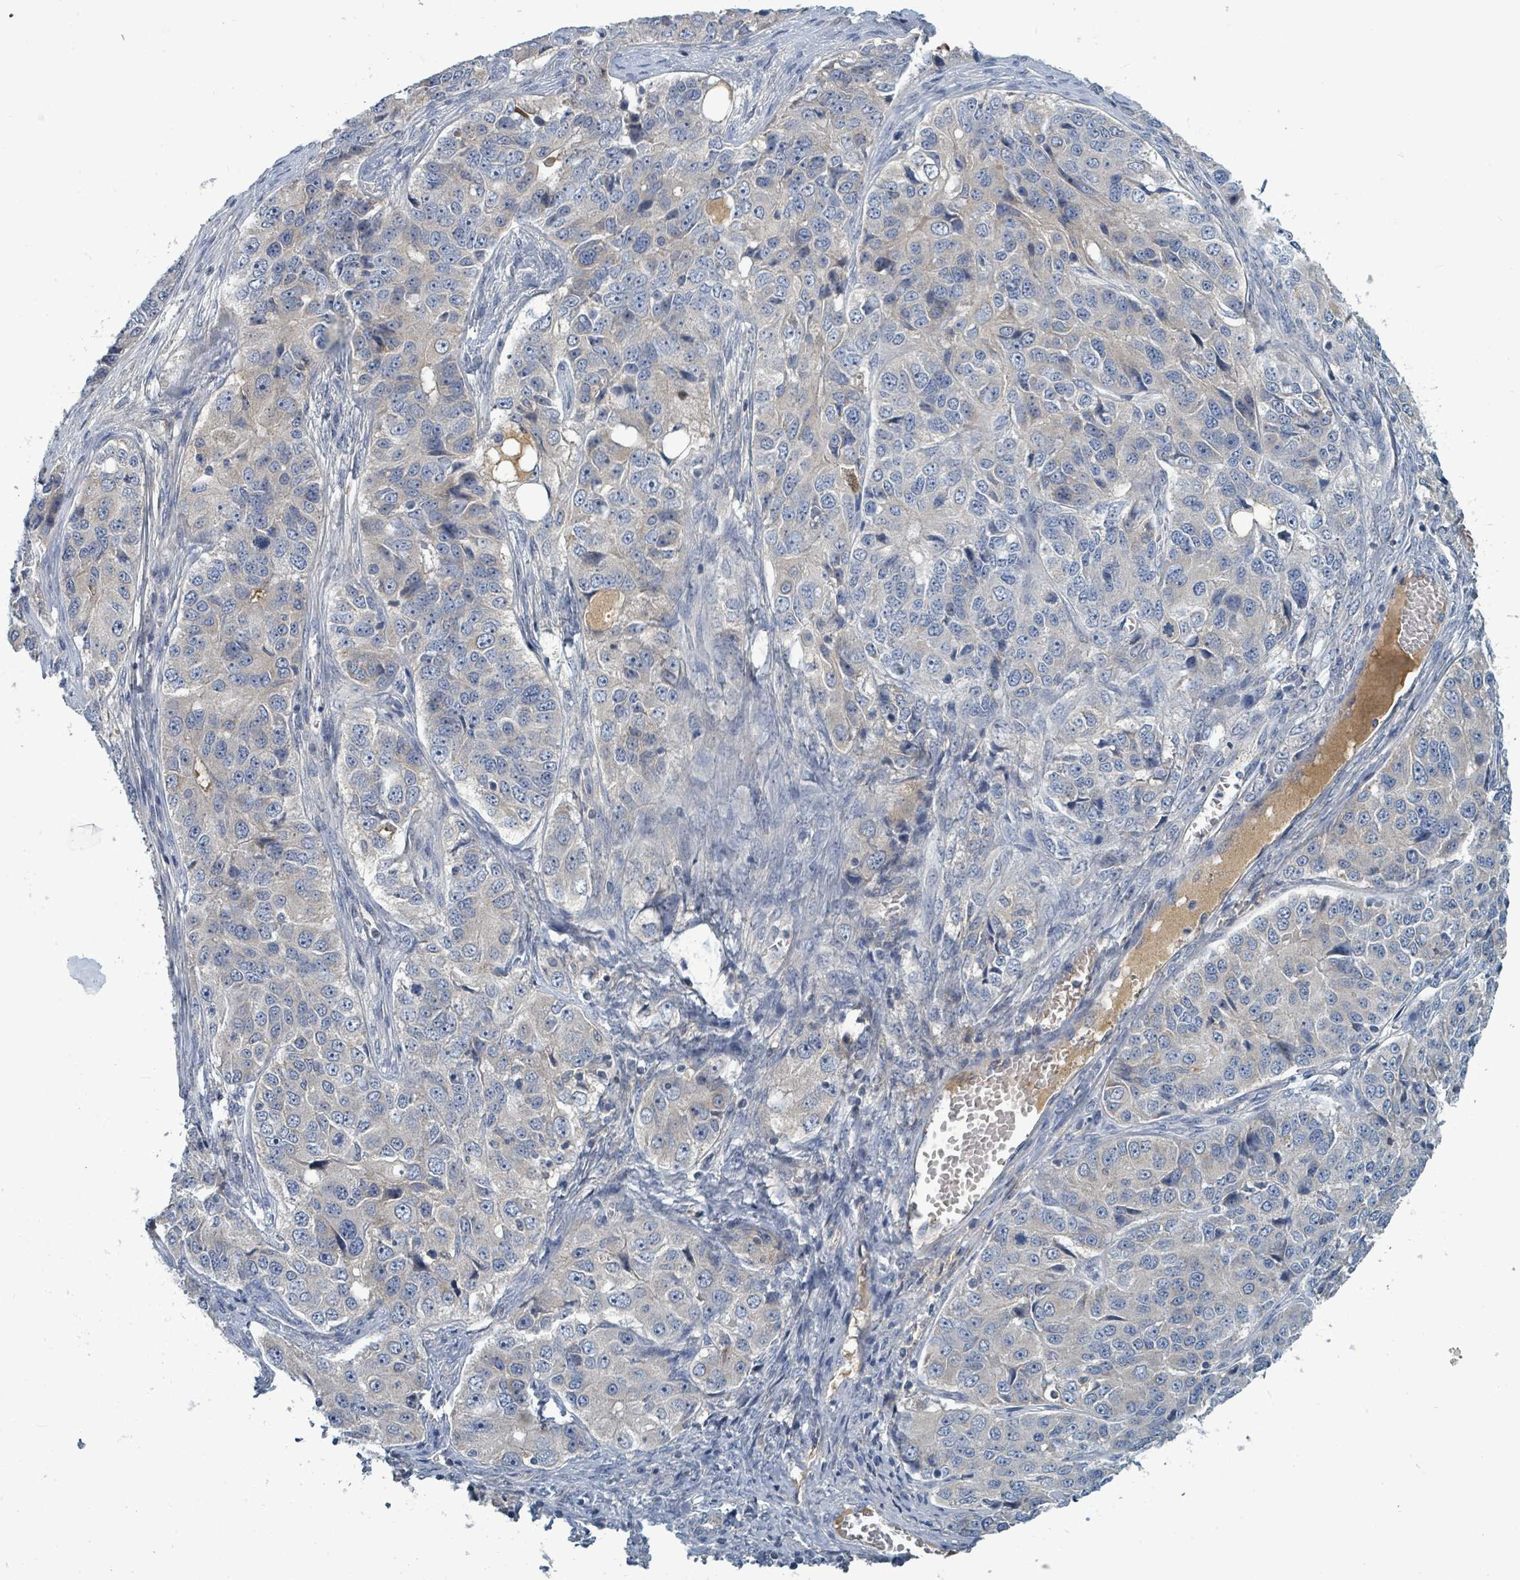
{"staining": {"intensity": "negative", "quantity": "none", "location": "none"}, "tissue": "ovarian cancer", "cell_type": "Tumor cells", "image_type": "cancer", "snomed": [{"axis": "morphology", "description": "Carcinoma, endometroid"}, {"axis": "topography", "description": "Ovary"}], "caption": "Human ovarian endometroid carcinoma stained for a protein using immunohistochemistry (IHC) displays no positivity in tumor cells.", "gene": "SLC25A23", "patient": {"sex": "female", "age": 51}}